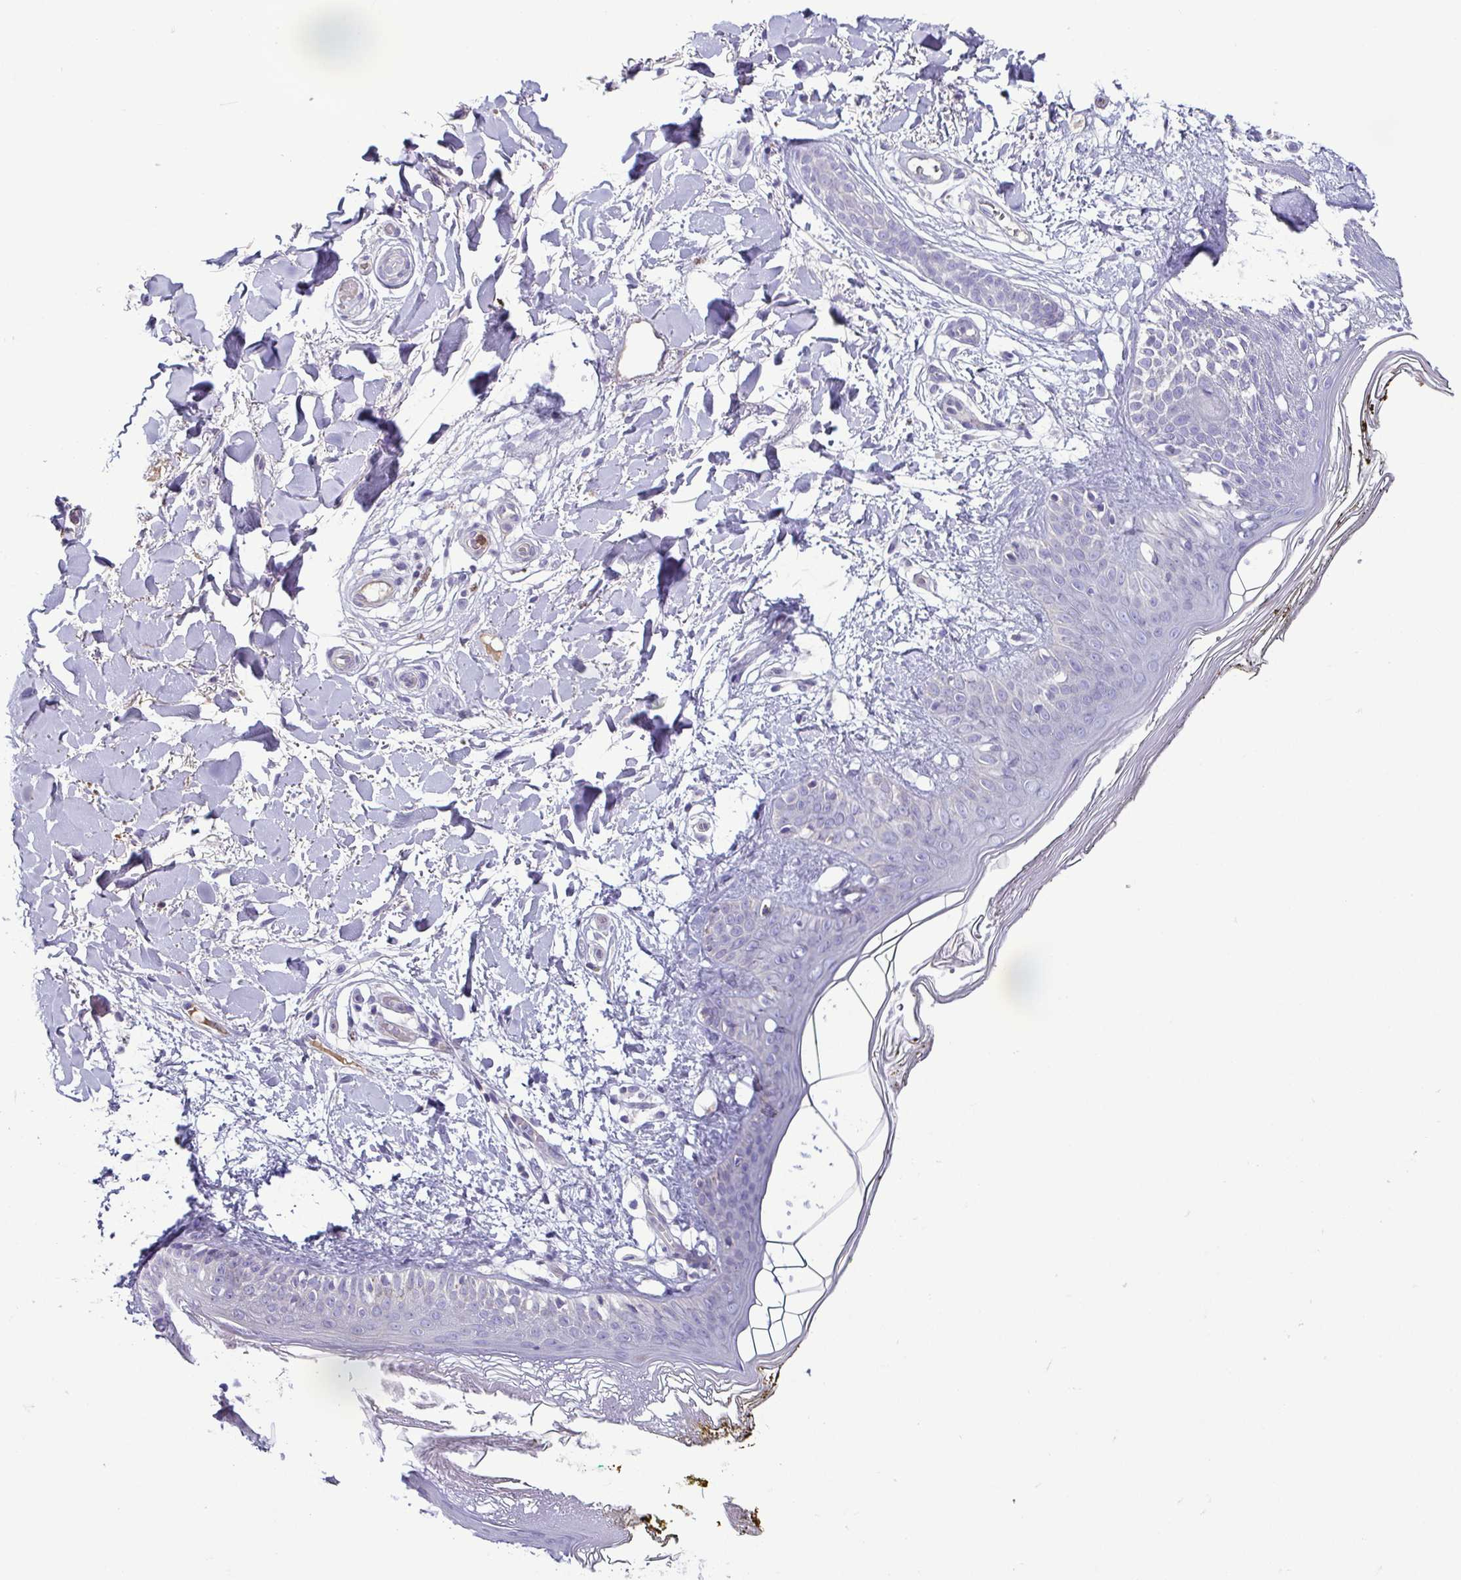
{"staining": {"intensity": "negative", "quantity": "none", "location": "none"}, "tissue": "skin", "cell_type": "Fibroblasts", "image_type": "normal", "snomed": [{"axis": "morphology", "description": "Normal tissue, NOS"}, {"axis": "topography", "description": "Skin"}], "caption": "Human skin stained for a protein using immunohistochemistry (IHC) reveals no staining in fibroblasts.", "gene": "MYL10", "patient": {"sex": "female", "age": 34}}